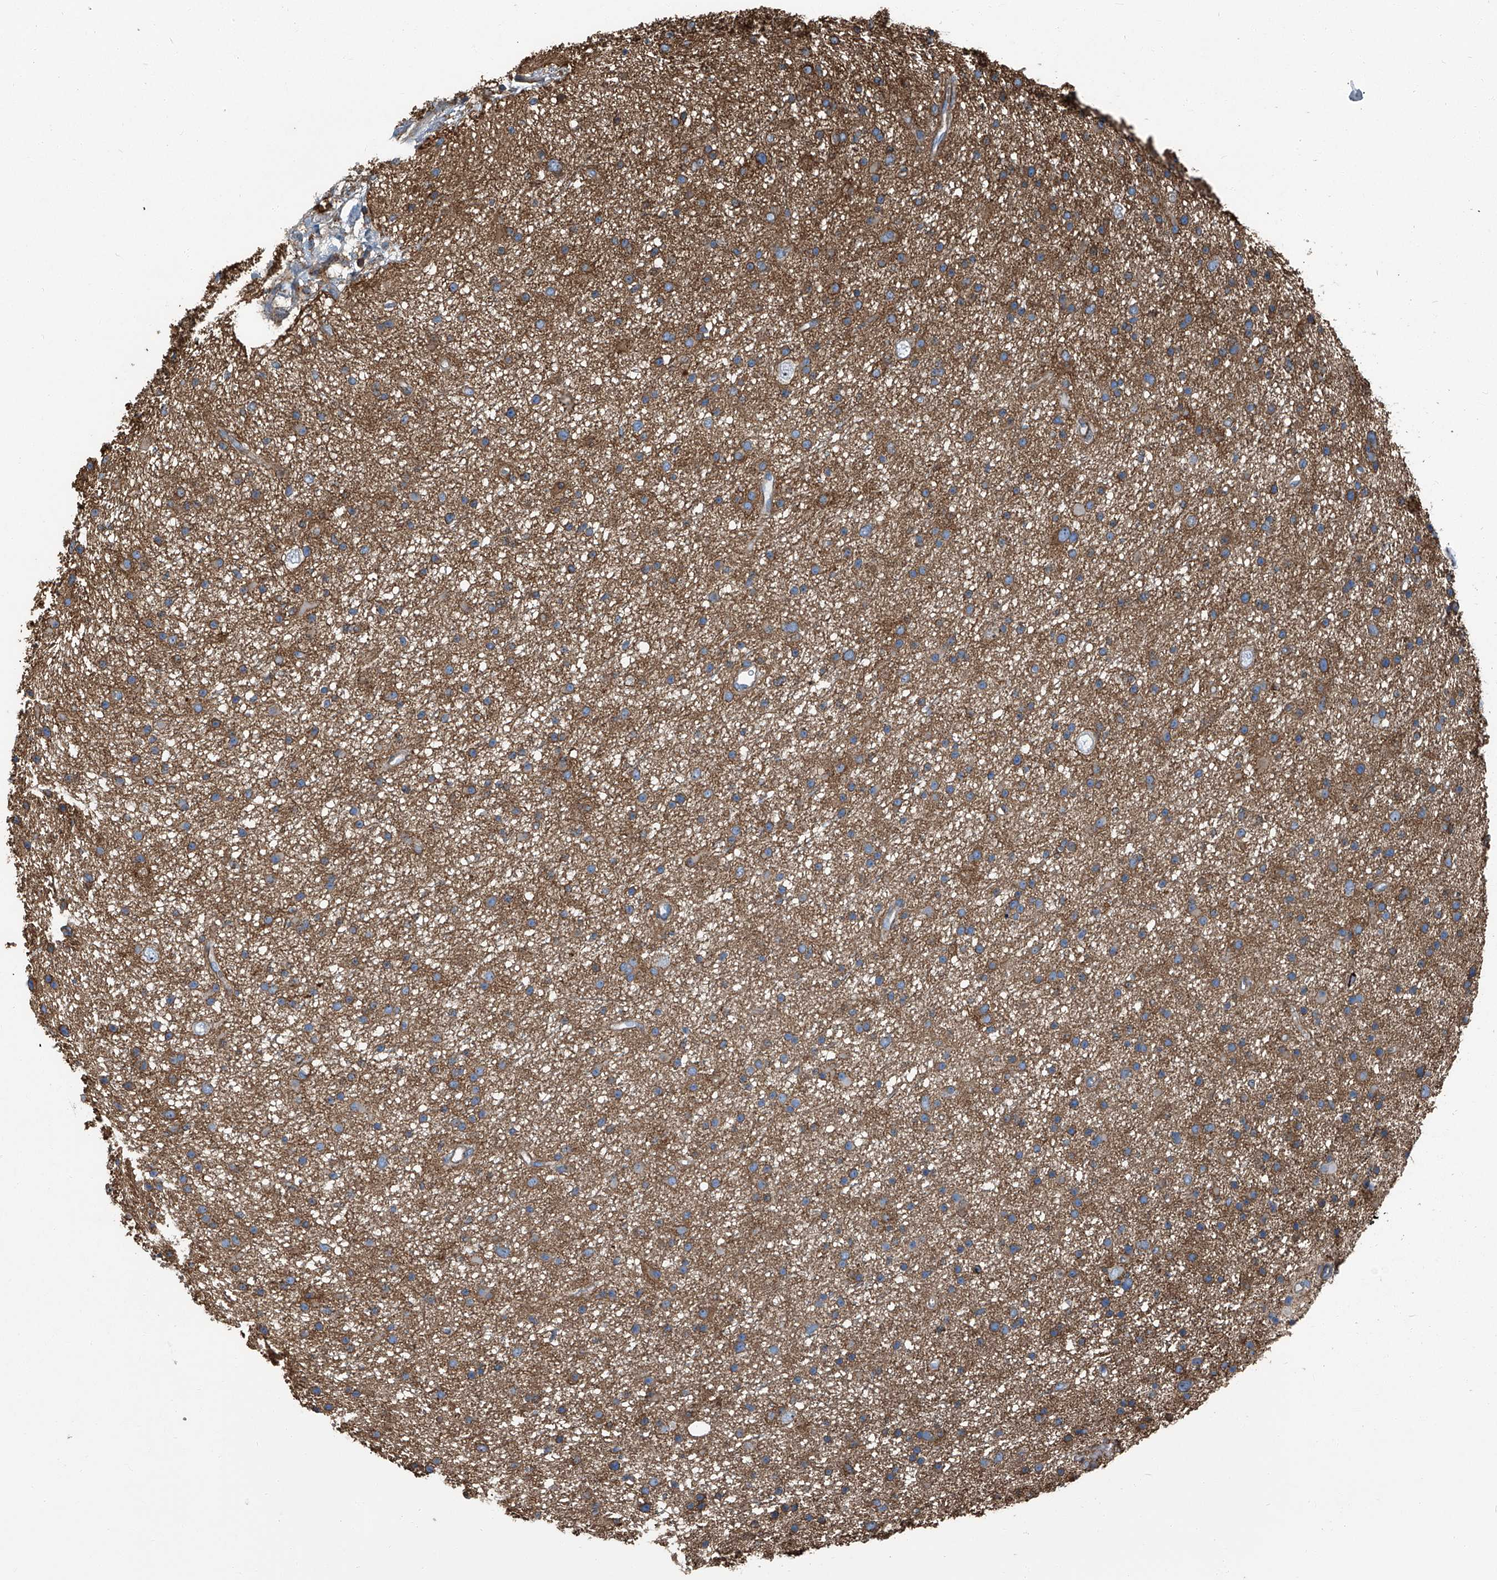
{"staining": {"intensity": "moderate", "quantity": ">75%", "location": "cytoplasmic/membranous"}, "tissue": "glioma", "cell_type": "Tumor cells", "image_type": "cancer", "snomed": [{"axis": "morphology", "description": "Glioma, malignant, Low grade"}, {"axis": "topography", "description": "Cerebral cortex"}], "caption": "Protein expression analysis of glioma reveals moderate cytoplasmic/membranous staining in about >75% of tumor cells.", "gene": "SEPTIN7", "patient": {"sex": "female", "age": 39}}